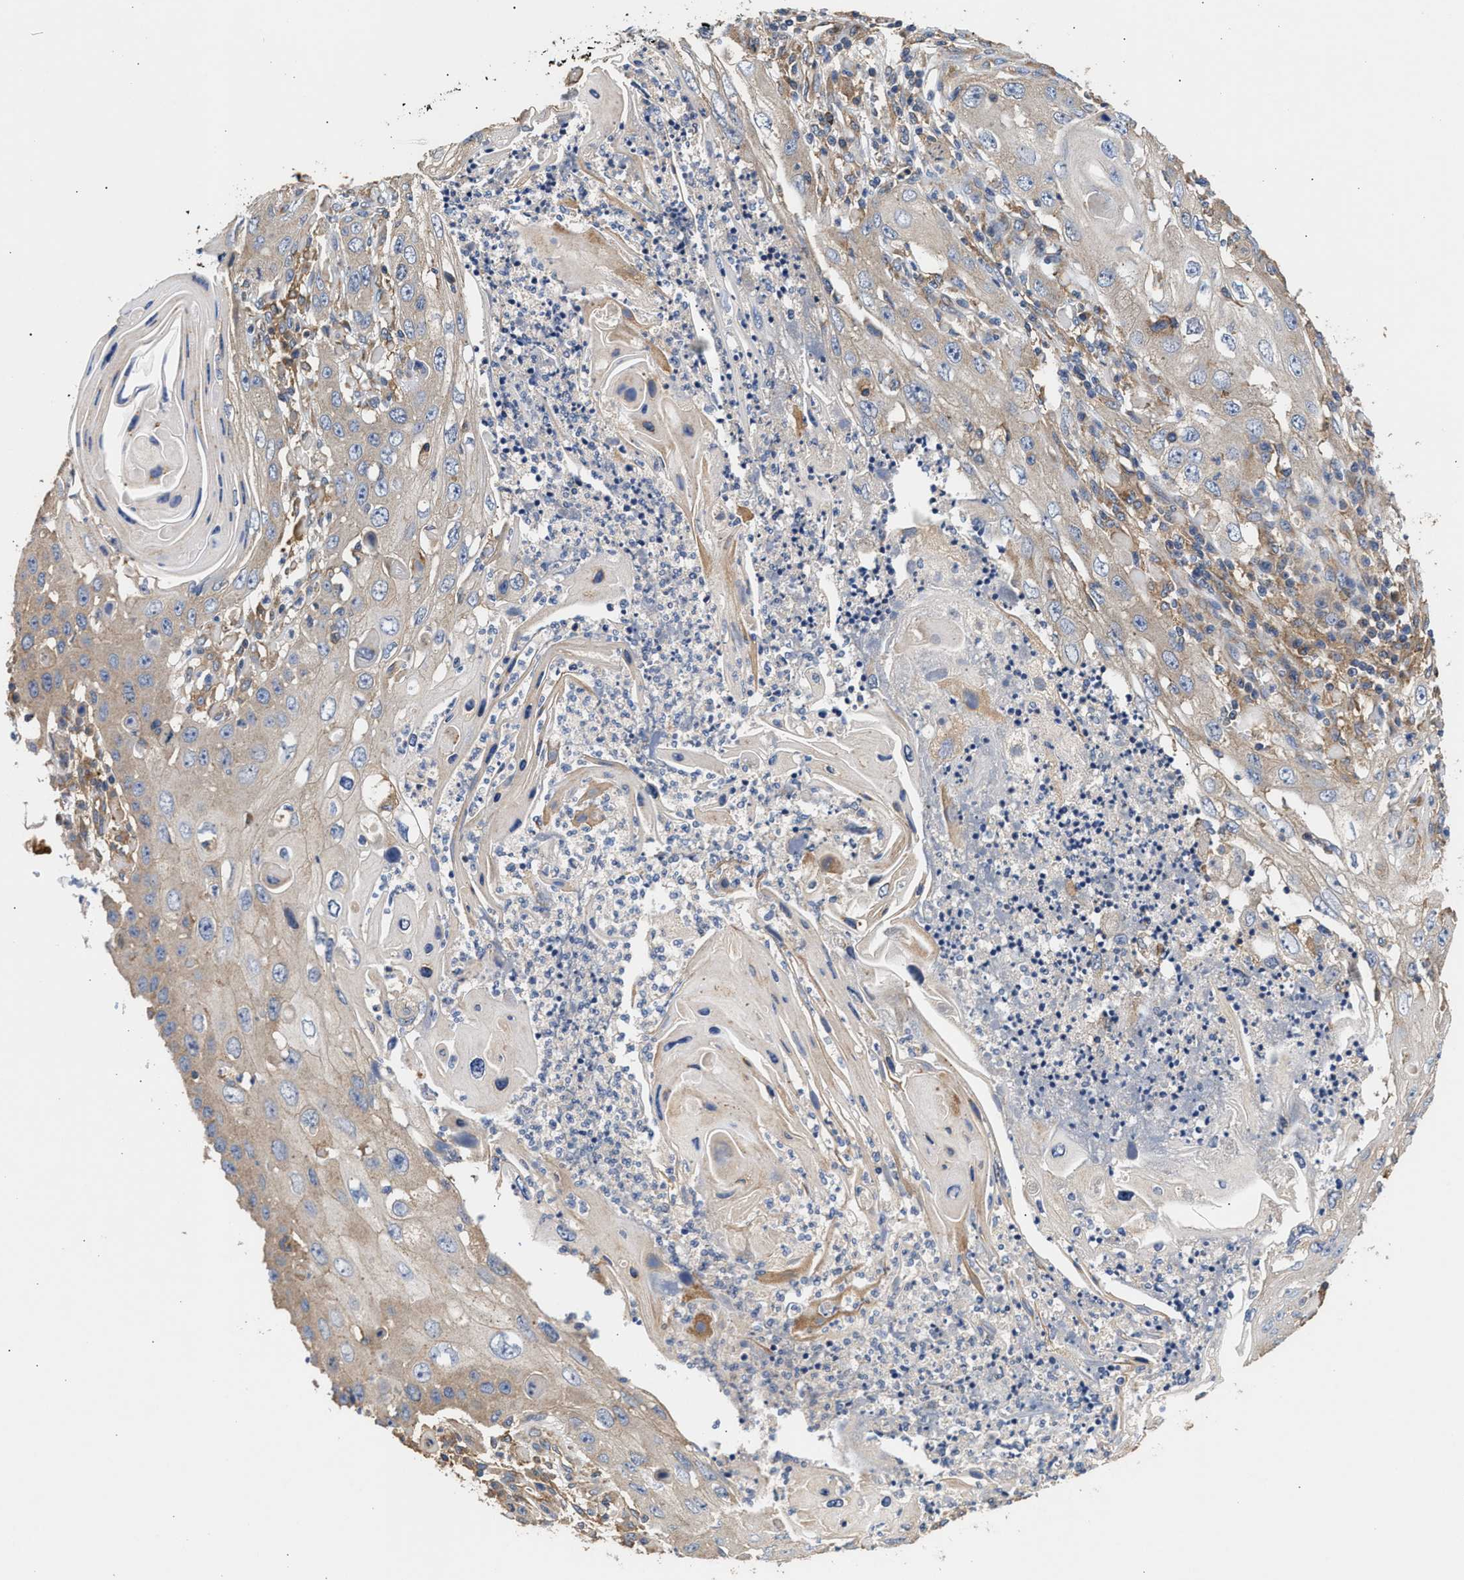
{"staining": {"intensity": "weak", "quantity": "<25%", "location": "cytoplasmic/membranous"}, "tissue": "skin cancer", "cell_type": "Tumor cells", "image_type": "cancer", "snomed": [{"axis": "morphology", "description": "Squamous cell carcinoma, NOS"}, {"axis": "topography", "description": "Skin"}], "caption": "This is an immunohistochemistry (IHC) image of skin cancer (squamous cell carcinoma). There is no expression in tumor cells.", "gene": "KLB", "patient": {"sex": "male", "age": 55}}